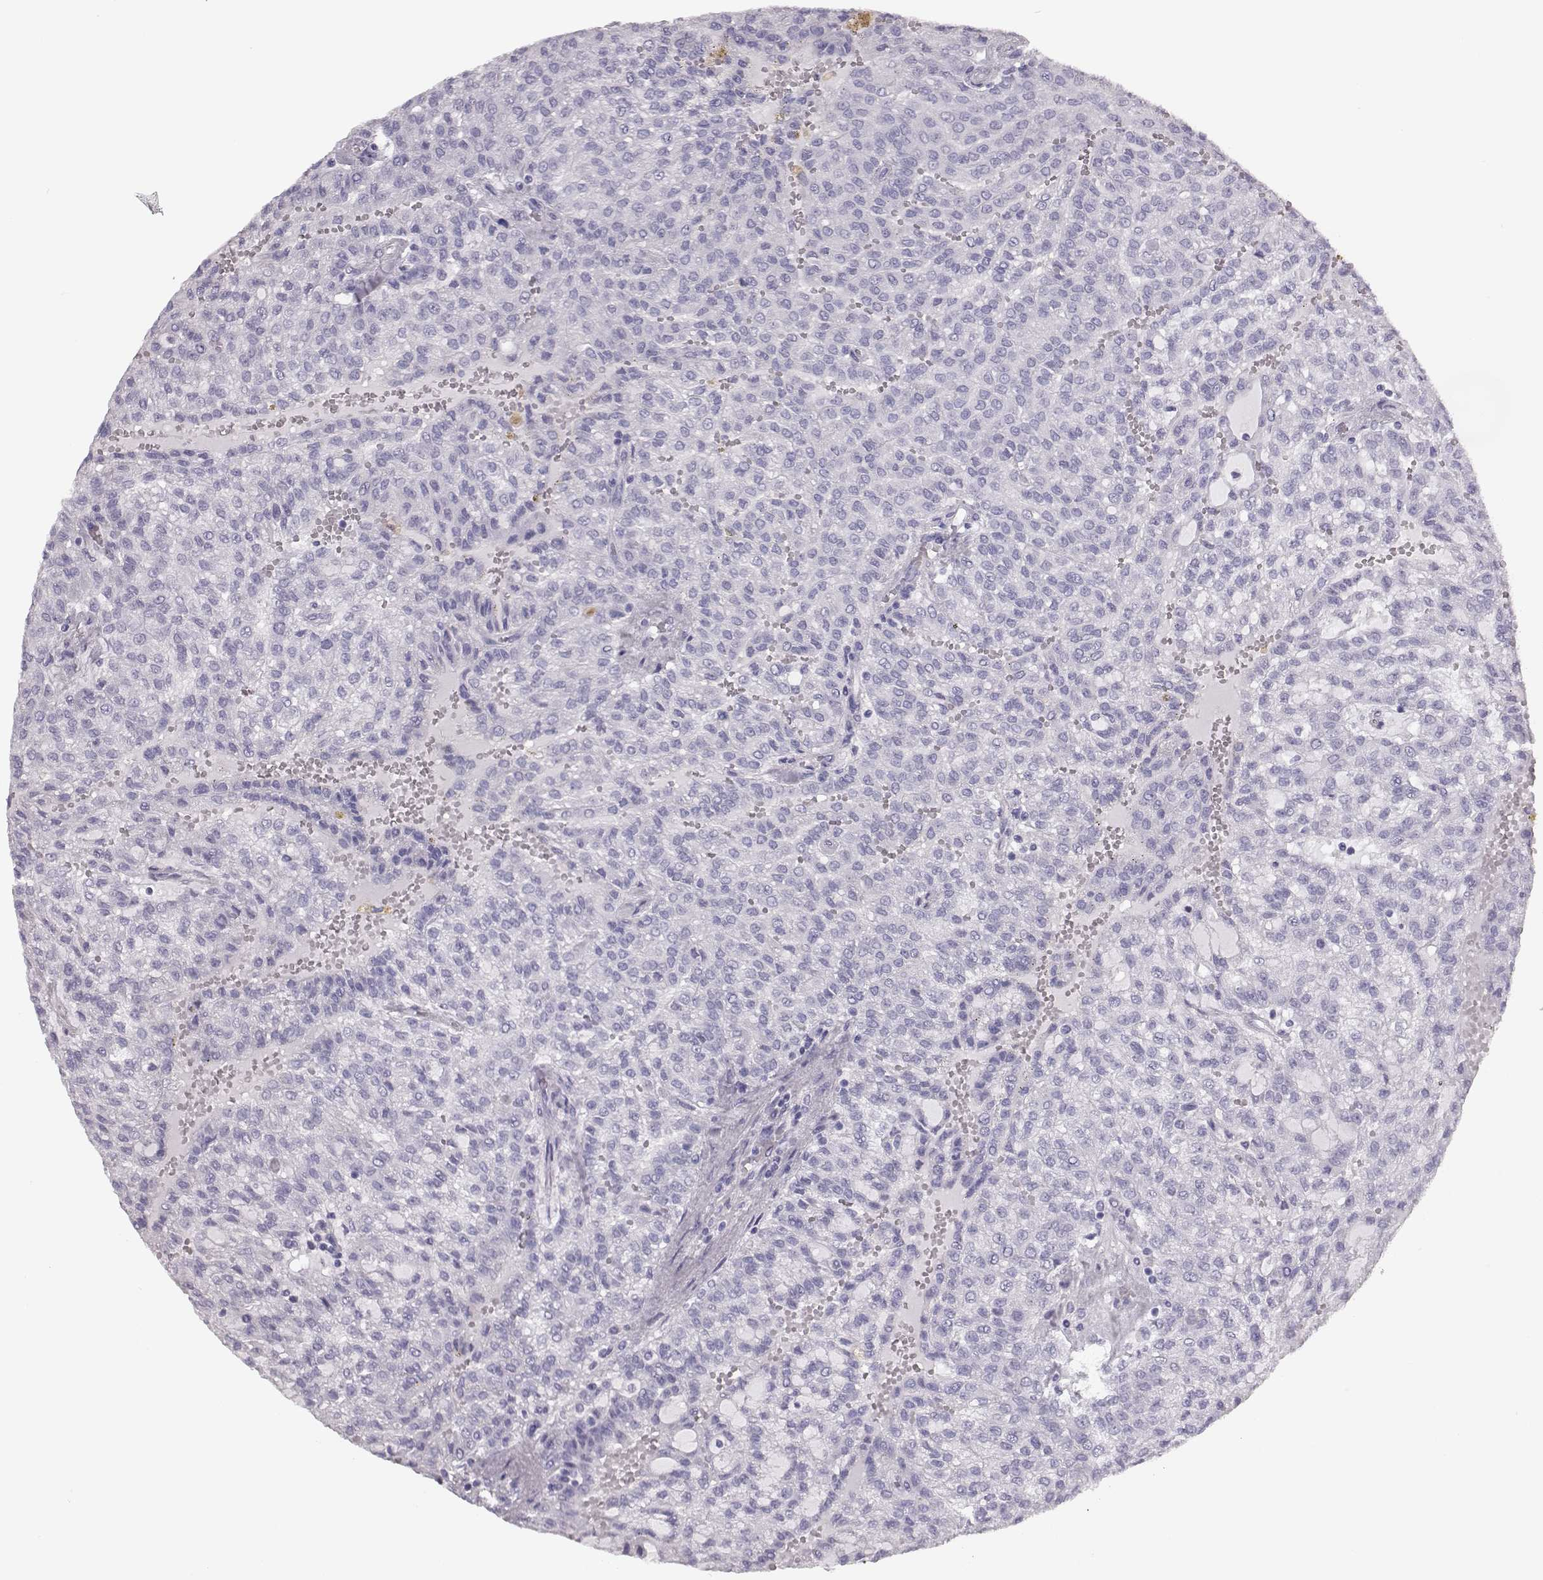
{"staining": {"intensity": "negative", "quantity": "none", "location": "none"}, "tissue": "renal cancer", "cell_type": "Tumor cells", "image_type": "cancer", "snomed": [{"axis": "morphology", "description": "Adenocarcinoma, NOS"}, {"axis": "topography", "description": "Kidney"}], "caption": "High power microscopy photomicrograph of an IHC photomicrograph of renal cancer, revealing no significant expression in tumor cells.", "gene": "BFSP2", "patient": {"sex": "male", "age": 63}}